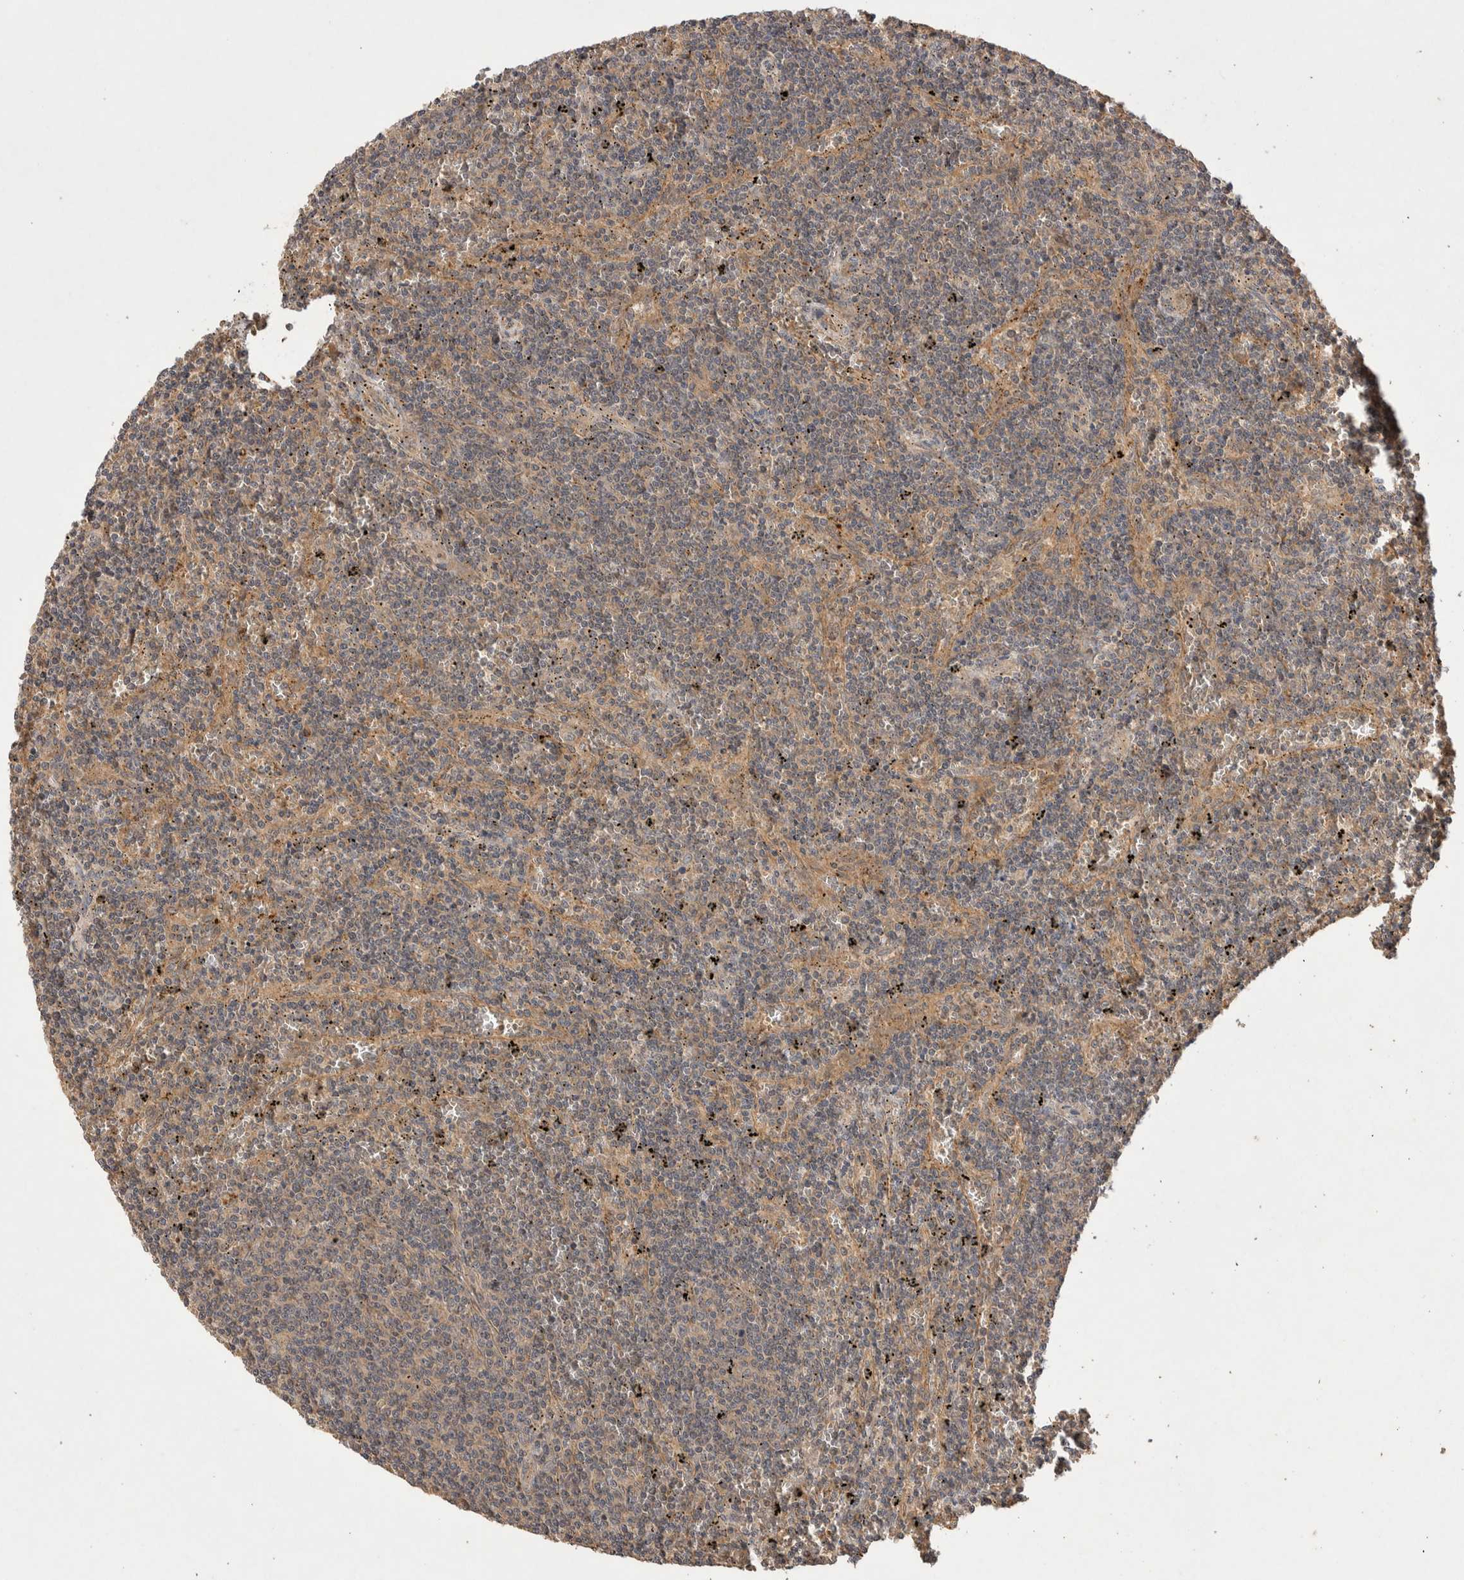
{"staining": {"intensity": "weak", "quantity": "25%-75%", "location": "cytoplasmic/membranous"}, "tissue": "lymphoma", "cell_type": "Tumor cells", "image_type": "cancer", "snomed": [{"axis": "morphology", "description": "Malignant lymphoma, non-Hodgkin's type, Low grade"}, {"axis": "topography", "description": "Spleen"}], "caption": "Immunohistochemical staining of lymphoma shows low levels of weak cytoplasmic/membranous protein positivity in about 25%-75% of tumor cells.", "gene": "NSMAF", "patient": {"sex": "female", "age": 50}}